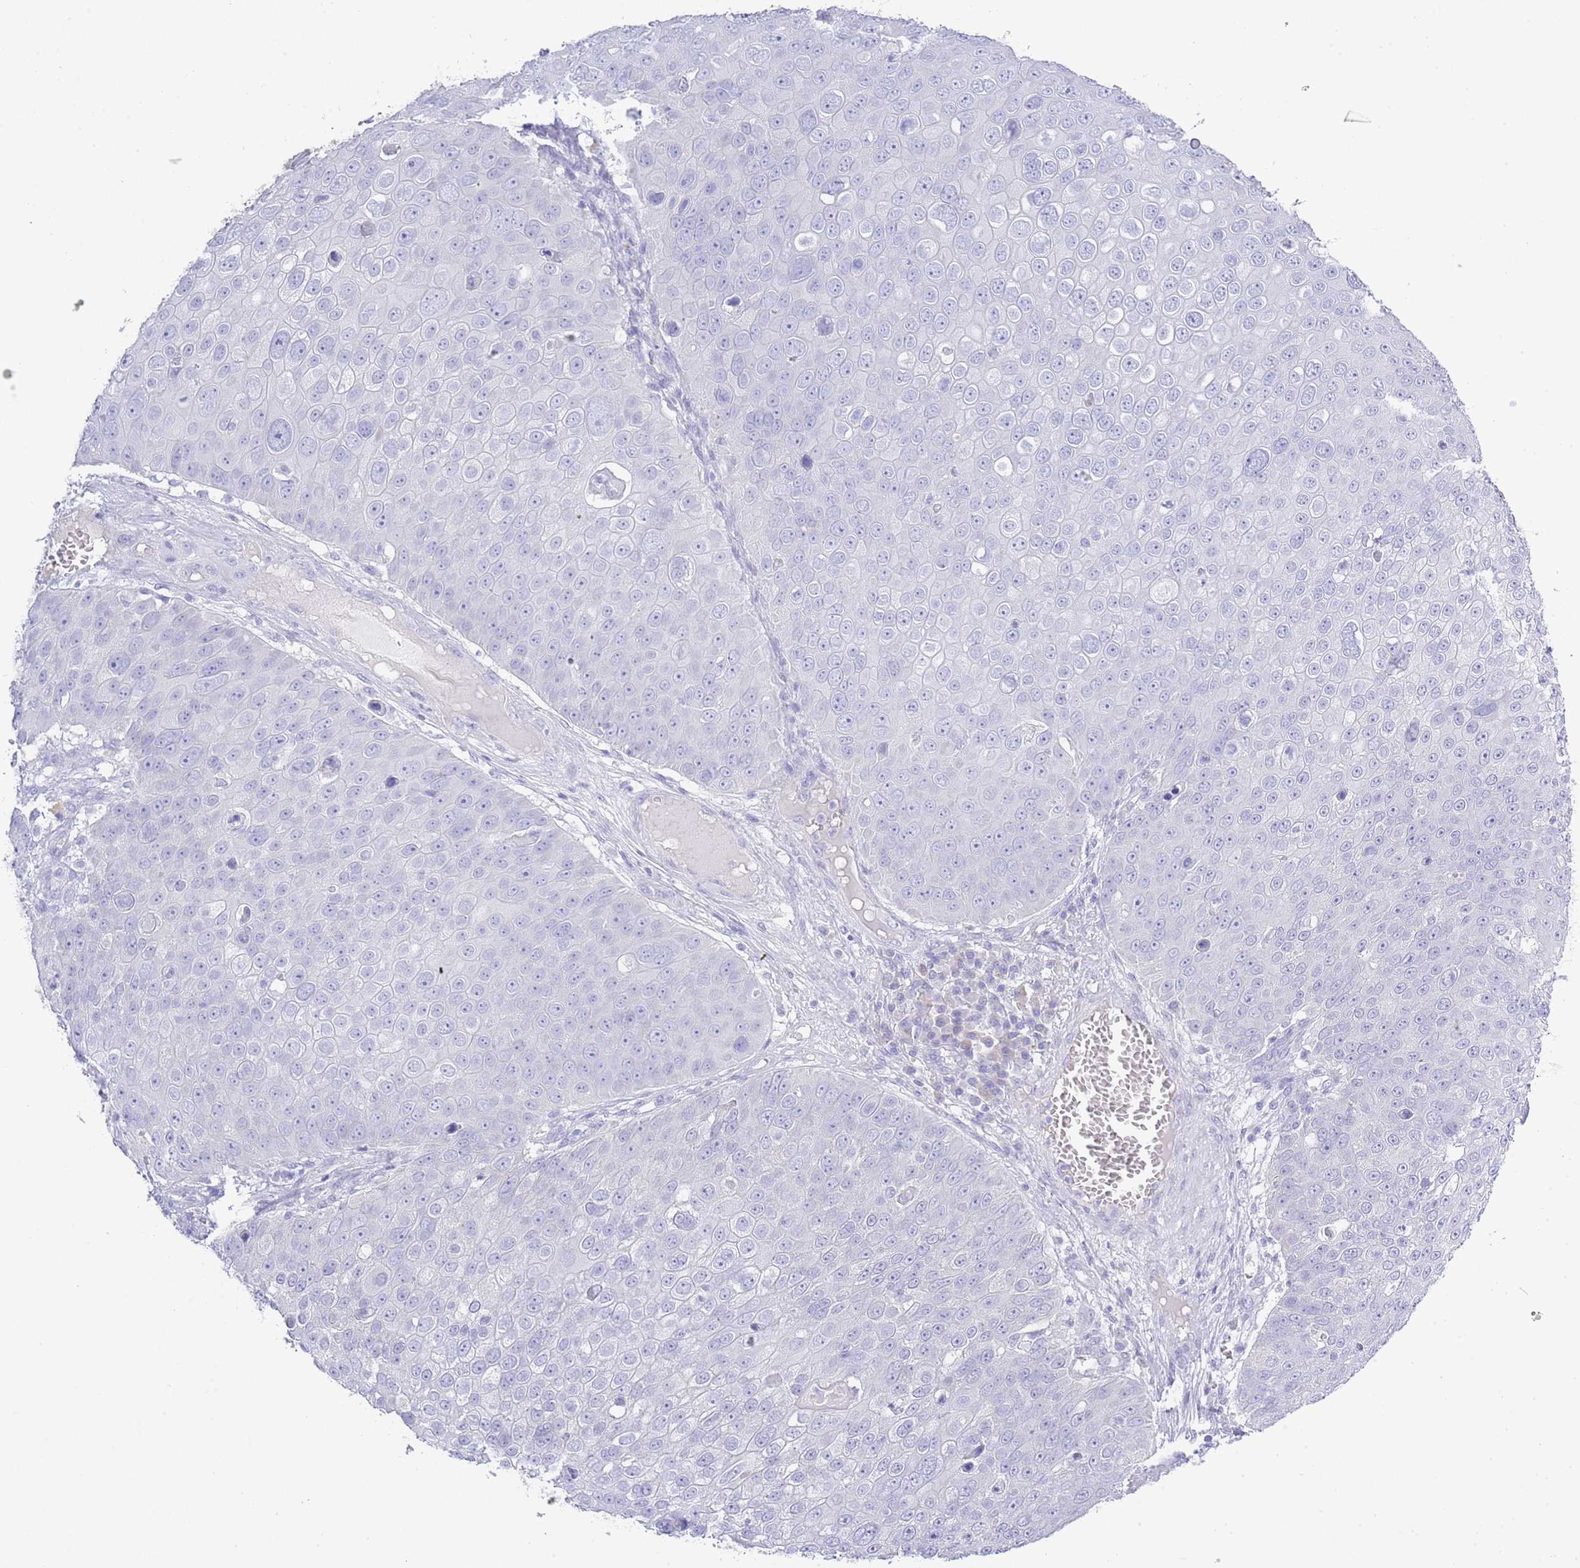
{"staining": {"intensity": "negative", "quantity": "none", "location": "none"}, "tissue": "skin cancer", "cell_type": "Tumor cells", "image_type": "cancer", "snomed": [{"axis": "morphology", "description": "Squamous cell carcinoma, NOS"}, {"axis": "topography", "description": "Skin"}], "caption": "An immunohistochemistry (IHC) histopathology image of skin cancer is shown. There is no staining in tumor cells of skin cancer.", "gene": "ACR", "patient": {"sex": "male", "age": 71}}